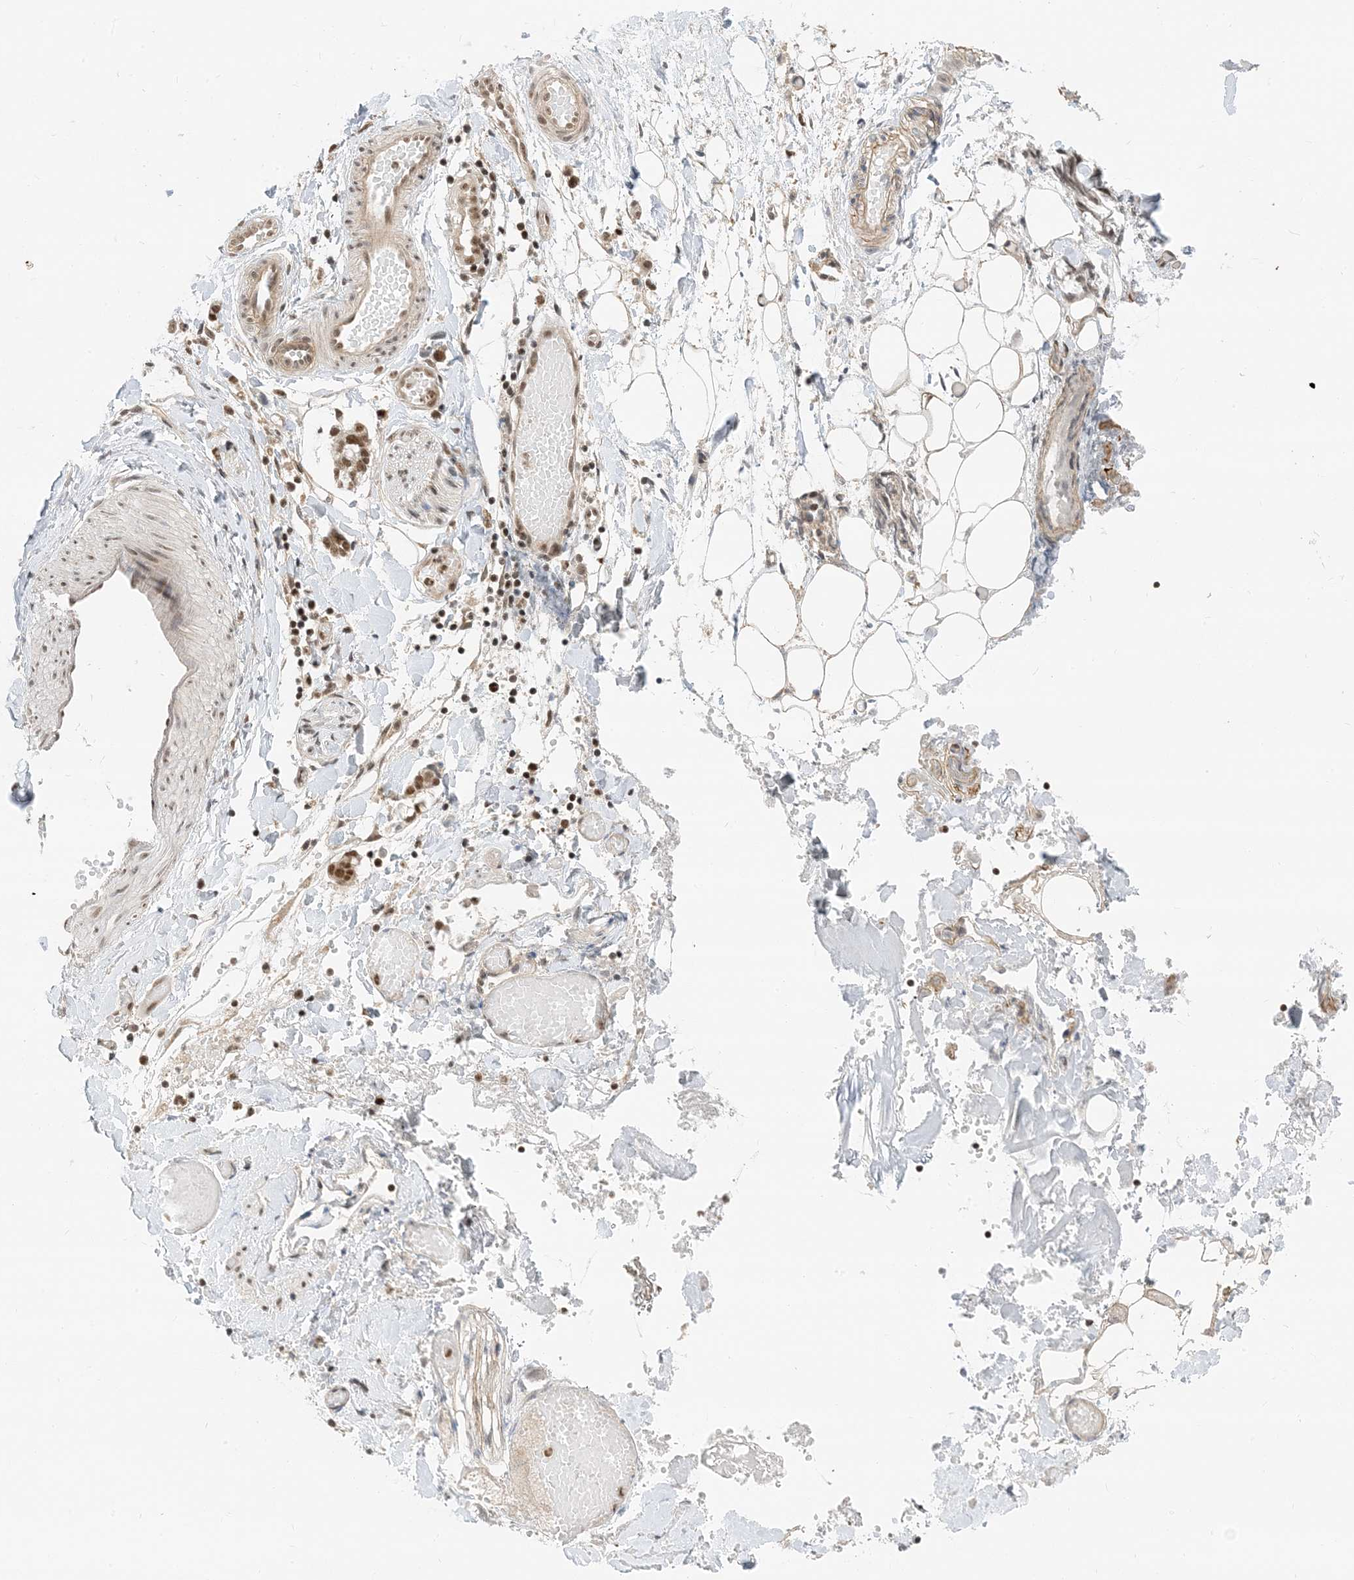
{"staining": {"intensity": "moderate", "quantity": ">75%", "location": "nuclear"}, "tissue": "adipose tissue", "cell_type": "Adipocytes", "image_type": "normal", "snomed": [{"axis": "morphology", "description": "Normal tissue, NOS"}, {"axis": "morphology", "description": "Adenocarcinoma, NOS"}, {"axis": "topography", "description": "Smooth muscle"}, {"axis": "topography", "description": "Colon"}], "caption": "Human adipose tissue stained for a protein (brown) reveals moderate nuclear positive positivity in approximately >75% of adipocytes.", "gene": "ZNF740", "patient": {"sex": "male", "age": 14}}